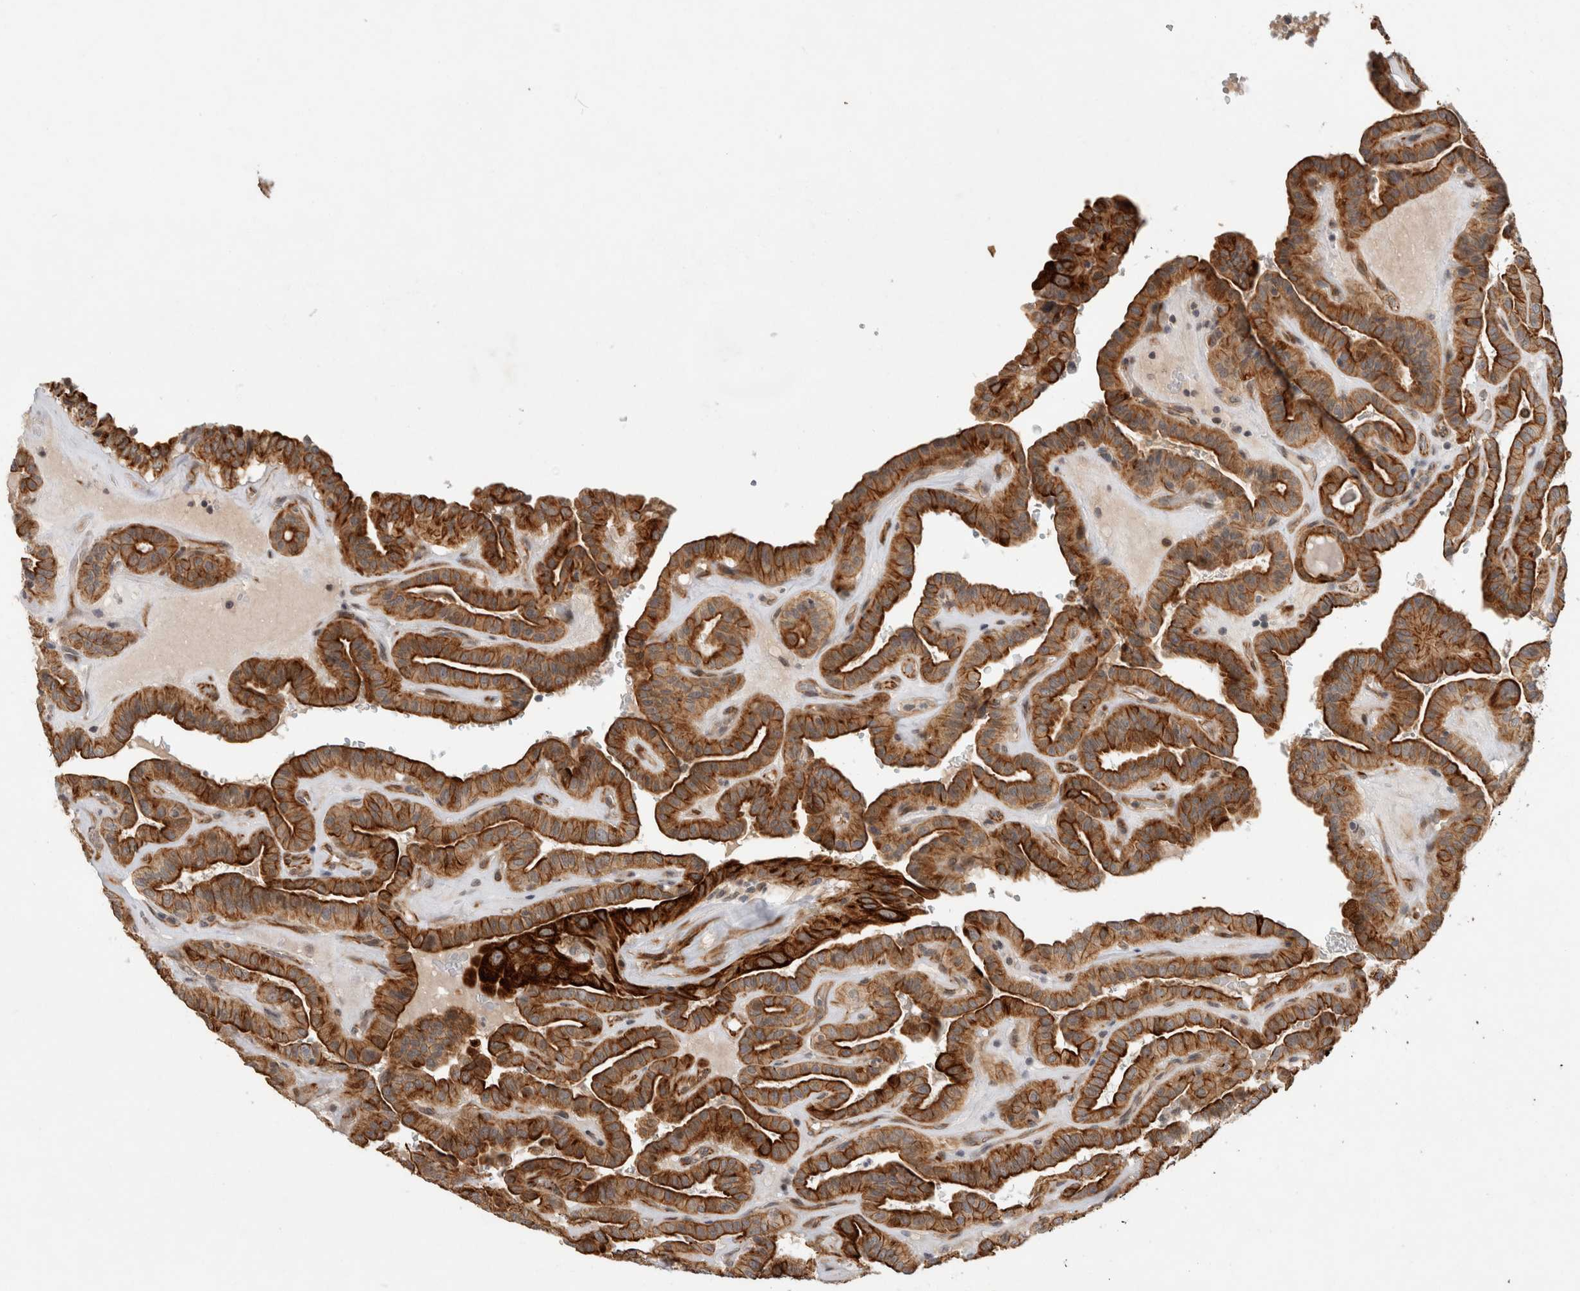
{"staining": {"intensity": "strong", "quantity": ">75%", "location": "cytoplasmic/membranous"}, "tissue": "thyroid cancer", "cell_type": "Tumor cells", "image_type": "cancer", "snomed": [{"axis": "morphology", "description": "Papillary adenocarcinoma, NOS"}, {"axis": "topography", "description": "Thyroid gland"}], "caption": "Thyroid papillary adenocarcinoma stained with a protein marker demonstrates strong staining in tumor cells.", "gene": "CRISPLD1", "patient": {"sex": "male", "age": 77}}